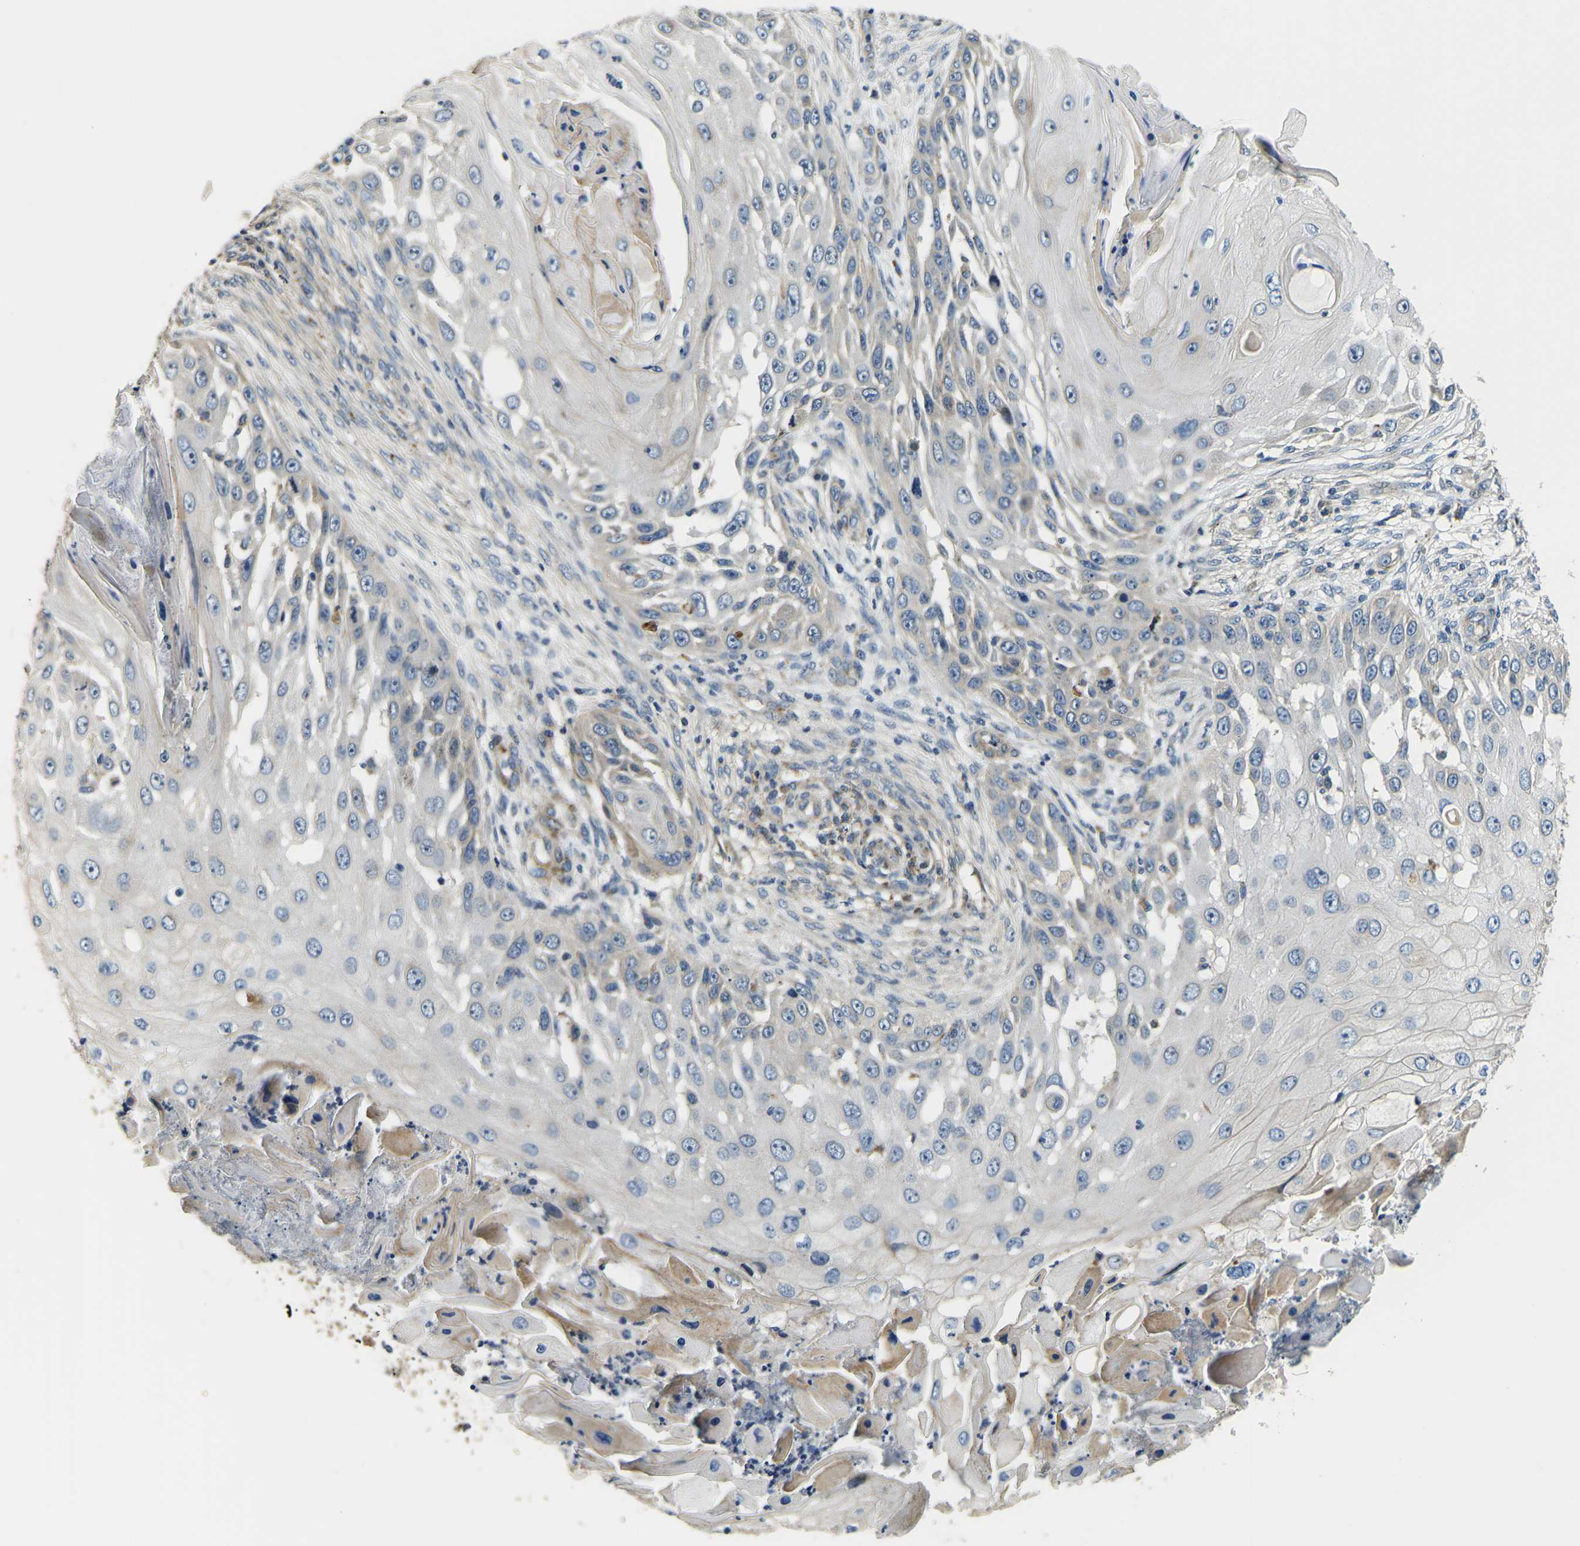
{"staining": {"intensity": "negative", "quantity": "none", "location": "none"}, "tissue": "skin cancer", "cell_type": "Tumor cells", "image_type": "cancer", "snomed": [{"axis": "morphology", "description": "Squamous cell carcinoma, NOS"}, {"axis": "topography", "description": "Skin"}], "caption": "High magnification brightfield microscopy of skin cancer stained with DAB (3,3'-diaminobenzidine) (brown) and counterstained with hematoxylin (blue): tumor cells show no significant expression.", "gene": "RNF39", "patient": {"sex": "female", "age": 44}}